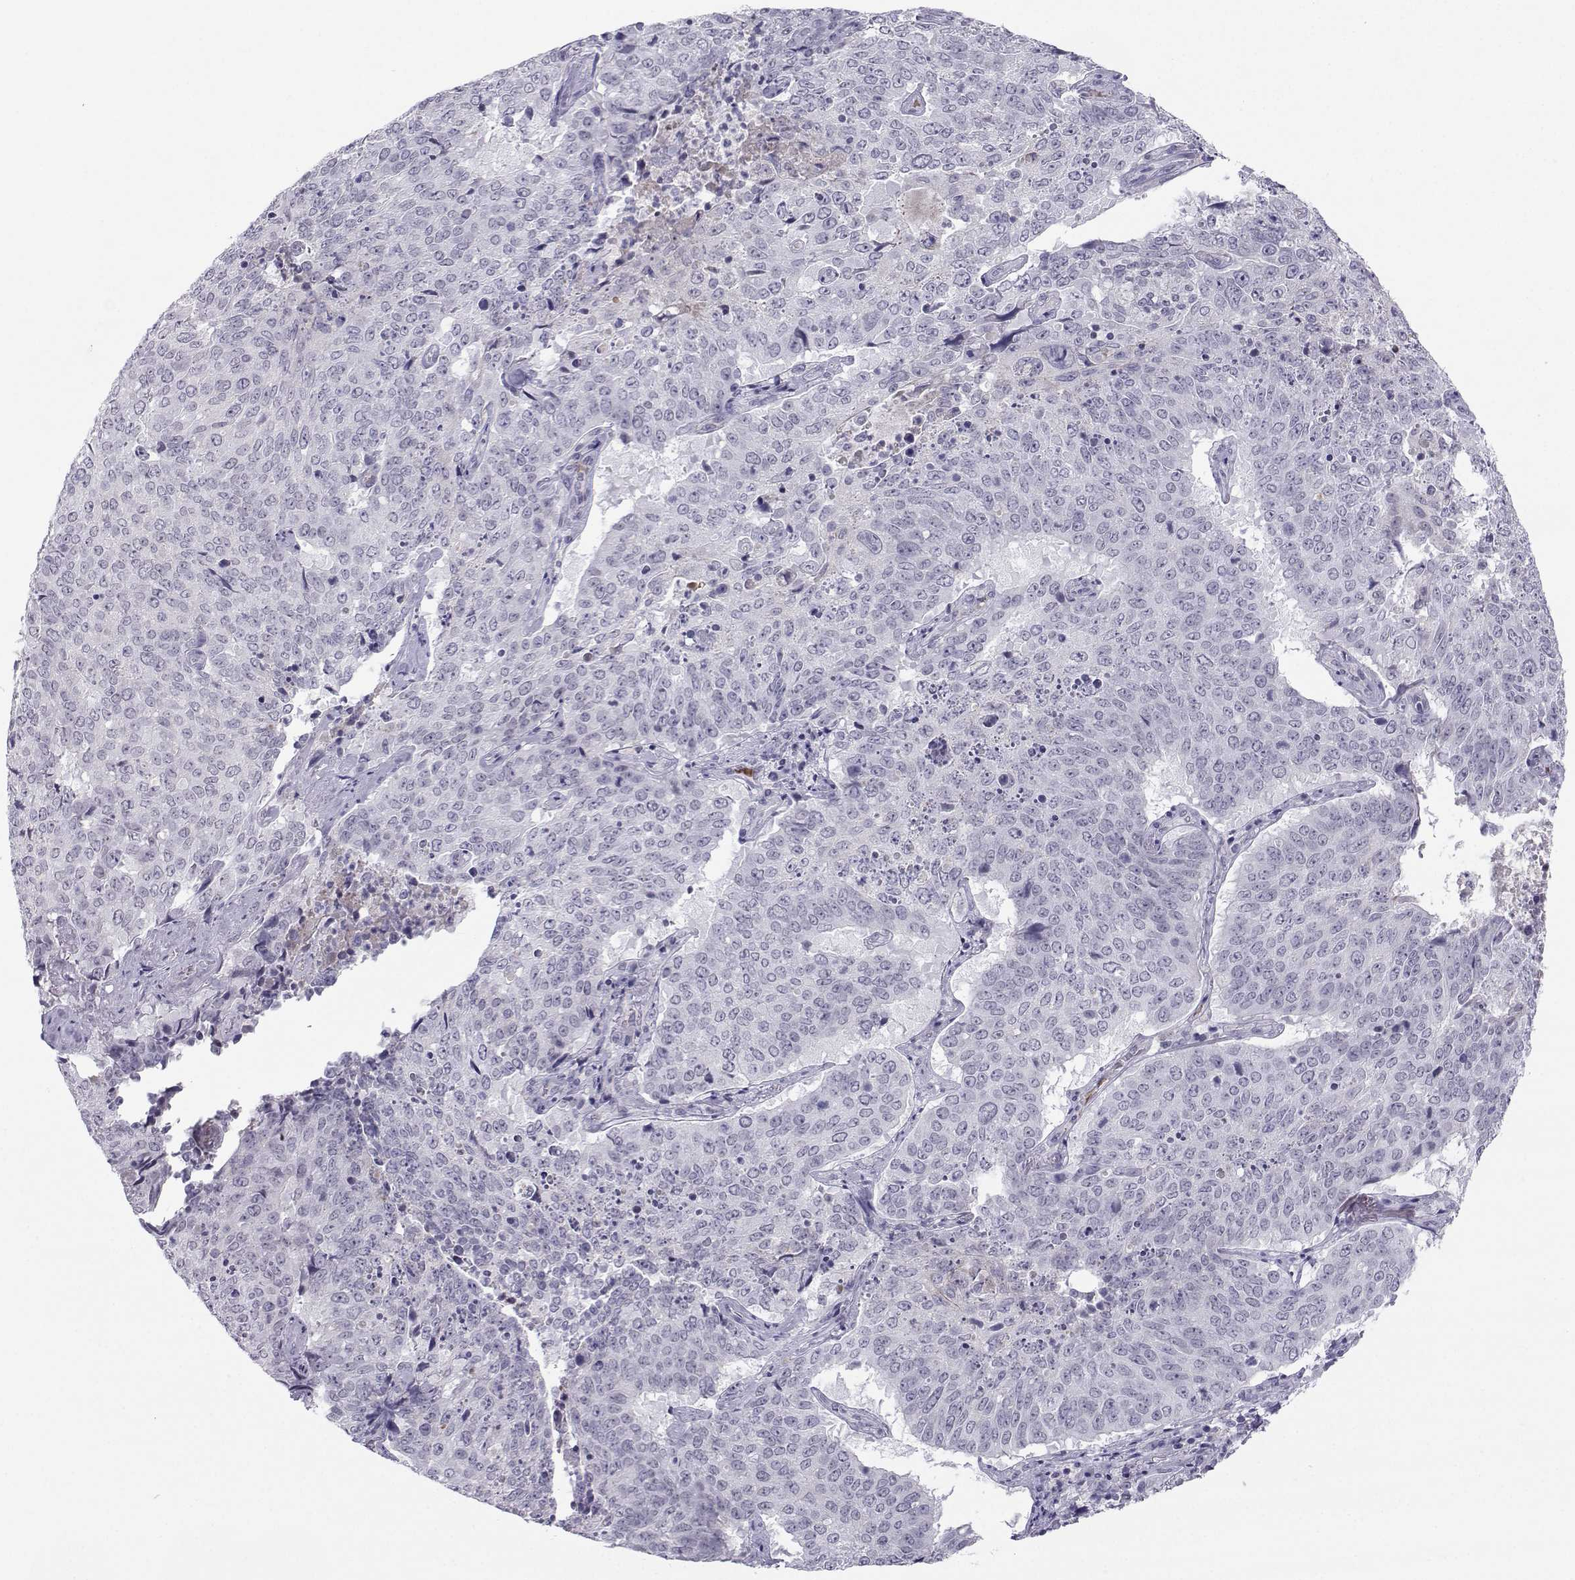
{"staining": {"intensity": "negative", "quantity": "none", "location": "none"}, "tissue": "lung cancer", "cell_type": "Tumor cells", "image_type": "cancer", "snomed": [{"axis": "morphology", "description": "Normal tissue, NOS"}, {"axis": "morphology", "description": "Squamous cell carcinoma, NOS"}, {"axis": "topography", "description": "Bronchus"}, {"axis": "topography", "description": "Lung"}], "caption": "IHC of human lung squamous cell carcinoma reveals no staining in tumor cells.", "gene": "LHX1", "patient": {"sex": "male", "age": 64}}